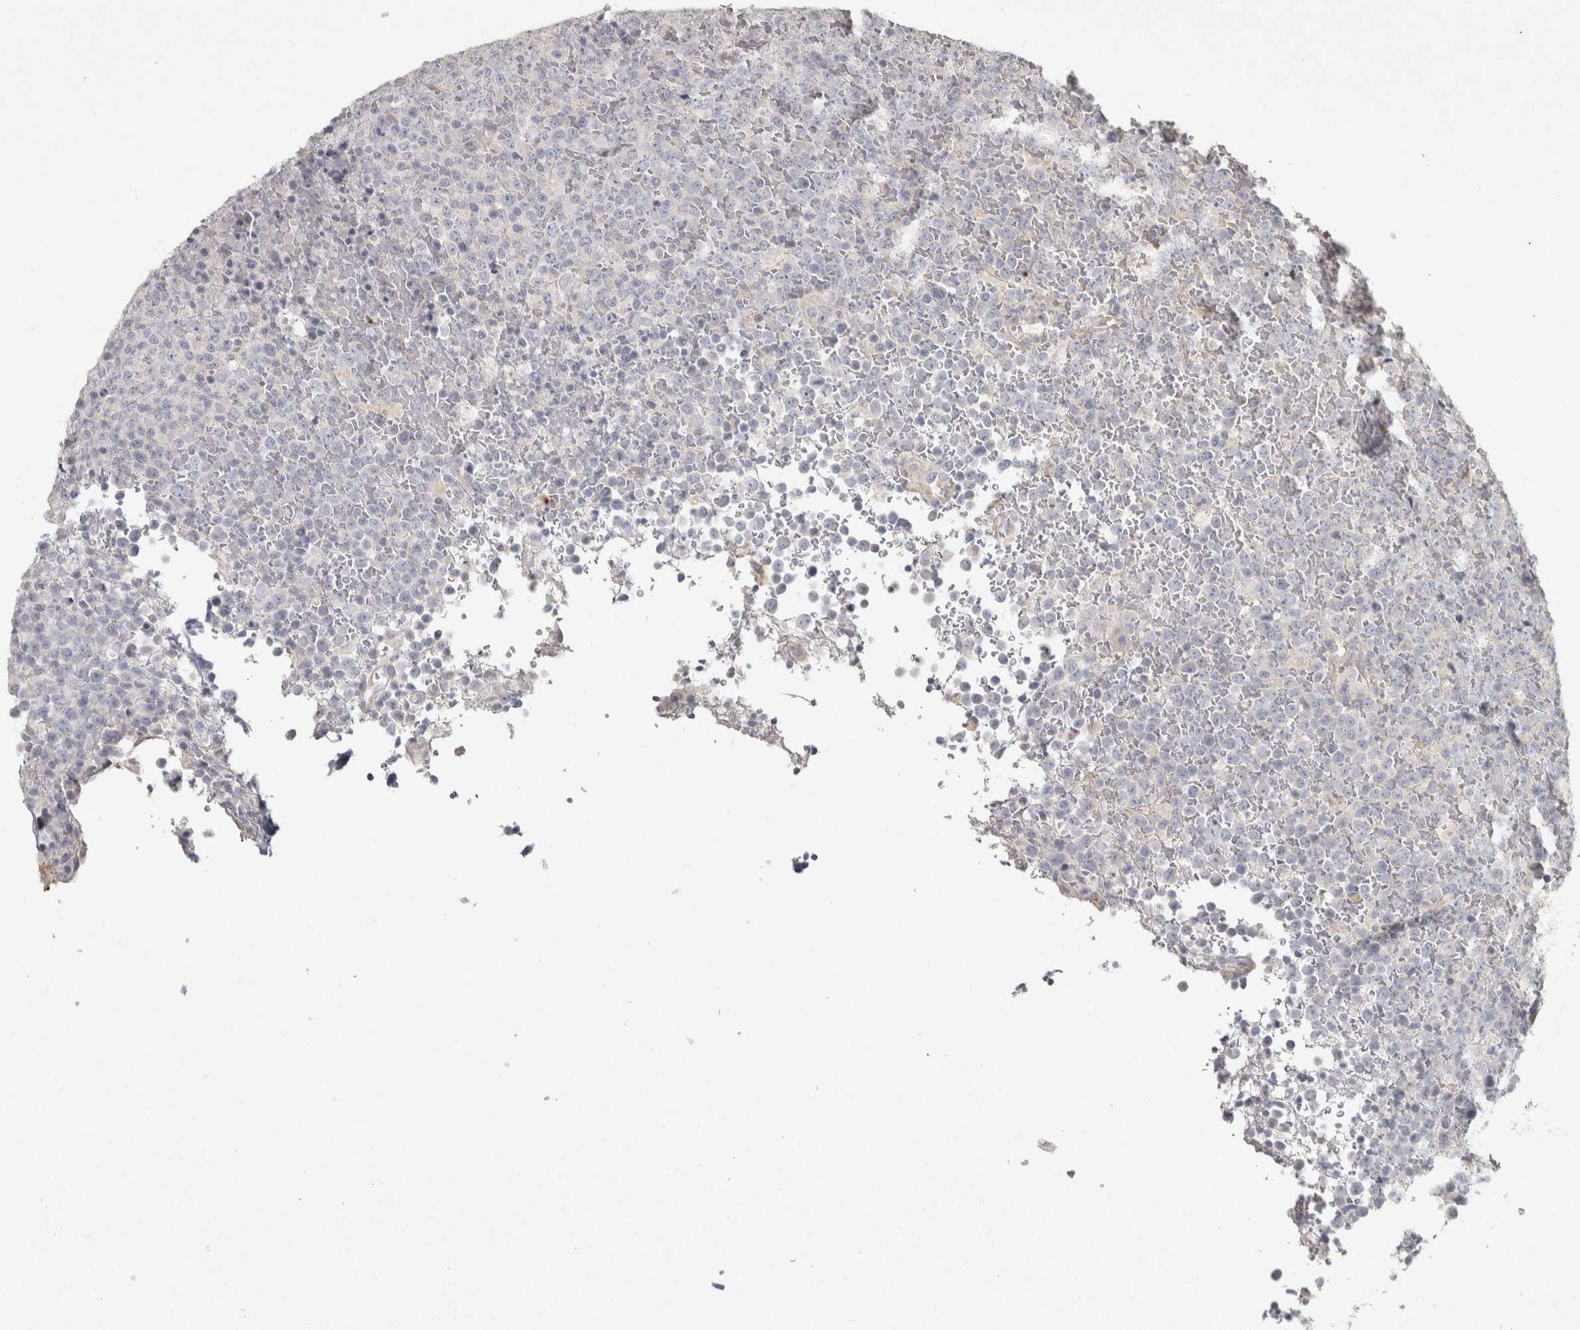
{"staining": {"intensity": "negative", "quantity": "none", "location": "none"}, "tissue": "lymphoma", "cell_type": "Tumor cells", "image_type": "cancer", "snomed": [{"axis": "morphology", "description": "Malignant lymphoma, non-Hodgkin's type, High grade"}, {"axis": "topography", "description": "Lymph node"}], "caption": "Immunohistochemistry (IHC) of human high-grade malignant lymphoma, non-Hodgkin's type demonstrates no positivity in tumor cells. Nuclei are stained in blue.", "gene": "OSTN", "patient": {"sex": "male", "age": 13}}